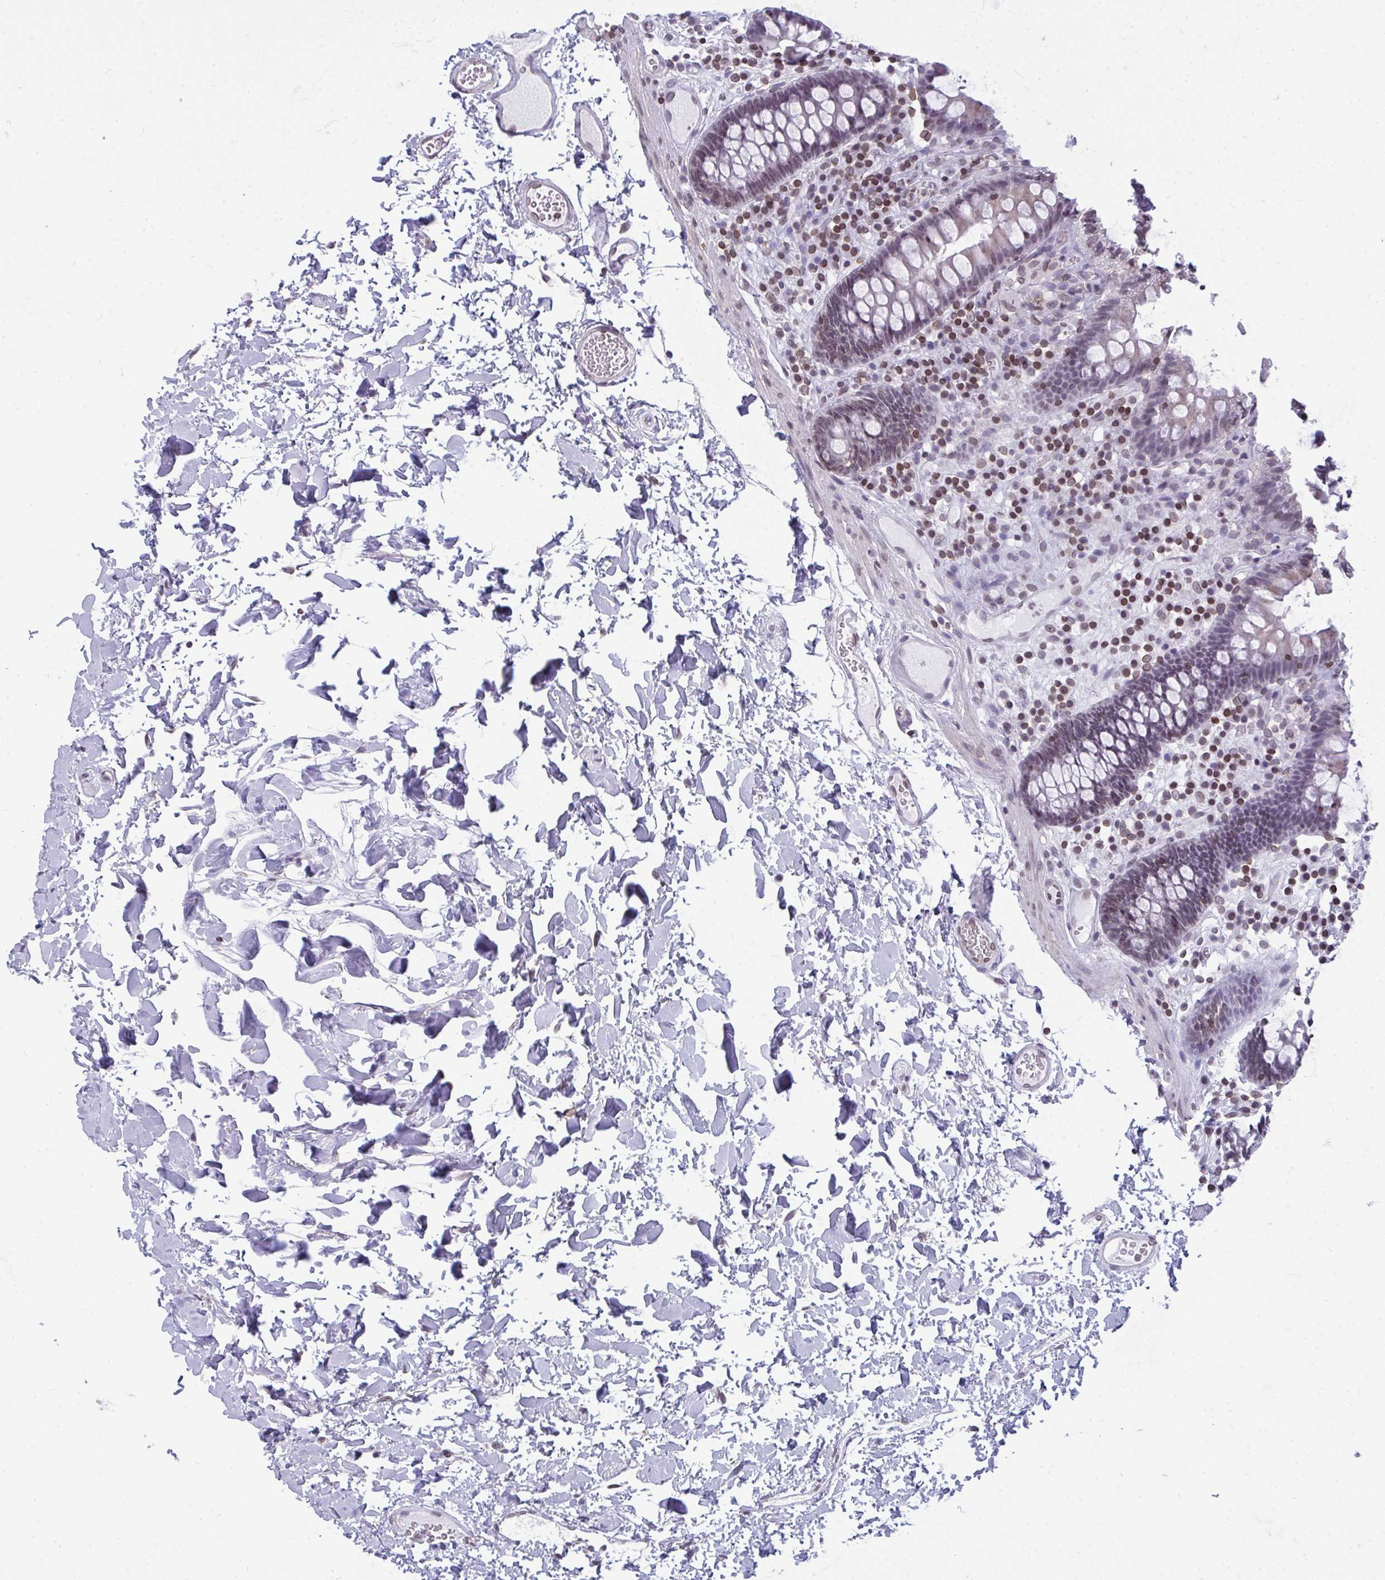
{"staining": {"intensity": "weak", "quantity": "25%-75%", "location": "cytoplasmic/membranous,nuclear"}, "tissue": "colon", "cell_type": "Endothelial cells", "image_type": "normal", "snomed": [{"axis": "morphology", "description": "Normal tissue, NOS"}, {"axis": "topography", "description": "Colon"}, {"axis": "topography", "description": "Peripheral nerve tissue"}], "caption": "Colon stained for a protein (brown) demonstrates weak cytoplasmic/membranous,nuclear positive expression in about 25%-75% of endothelial cells.", "gene": "LMNB2", "patient": {"sex": "male", "age": 84}}